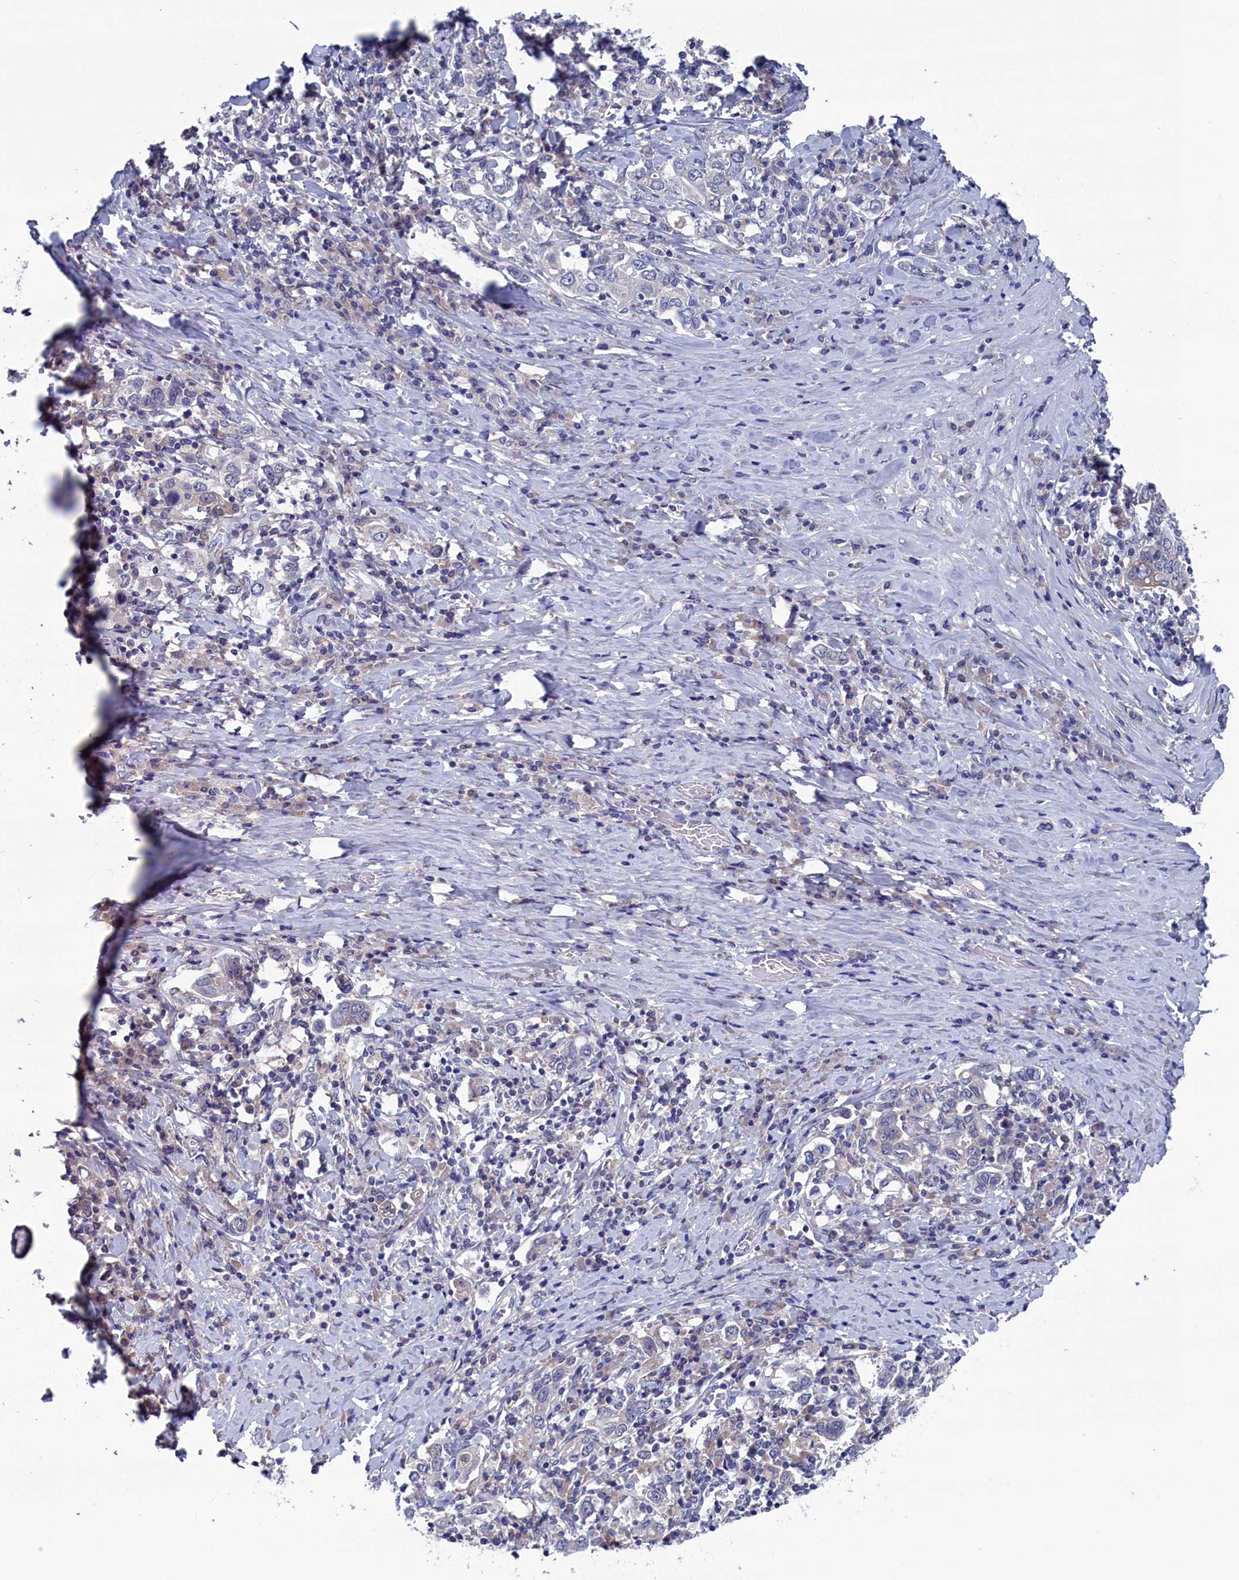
{"staining": {"intensity": "negative", "quantity": "none", "location": "none"}, "tissue": "stomach cancer", "cell_type": "Tumor cells", "image_type": "cancer", "snomed": [{"axis": "morphology", "description": "Adenocarcinoma, NOS"}, {"axis": "topography", "description": "Stomach, upper"}, {"axis": "topography", "description": "Stomach"}], "caption": "IHC photomicrograph of neoplastic tissue: stomach adenocarcinoma stained with DAB shows no significant protein expression in tumor cells.", "gene": "SPATA13", "patient": {"sex": "male", "age": 62}}